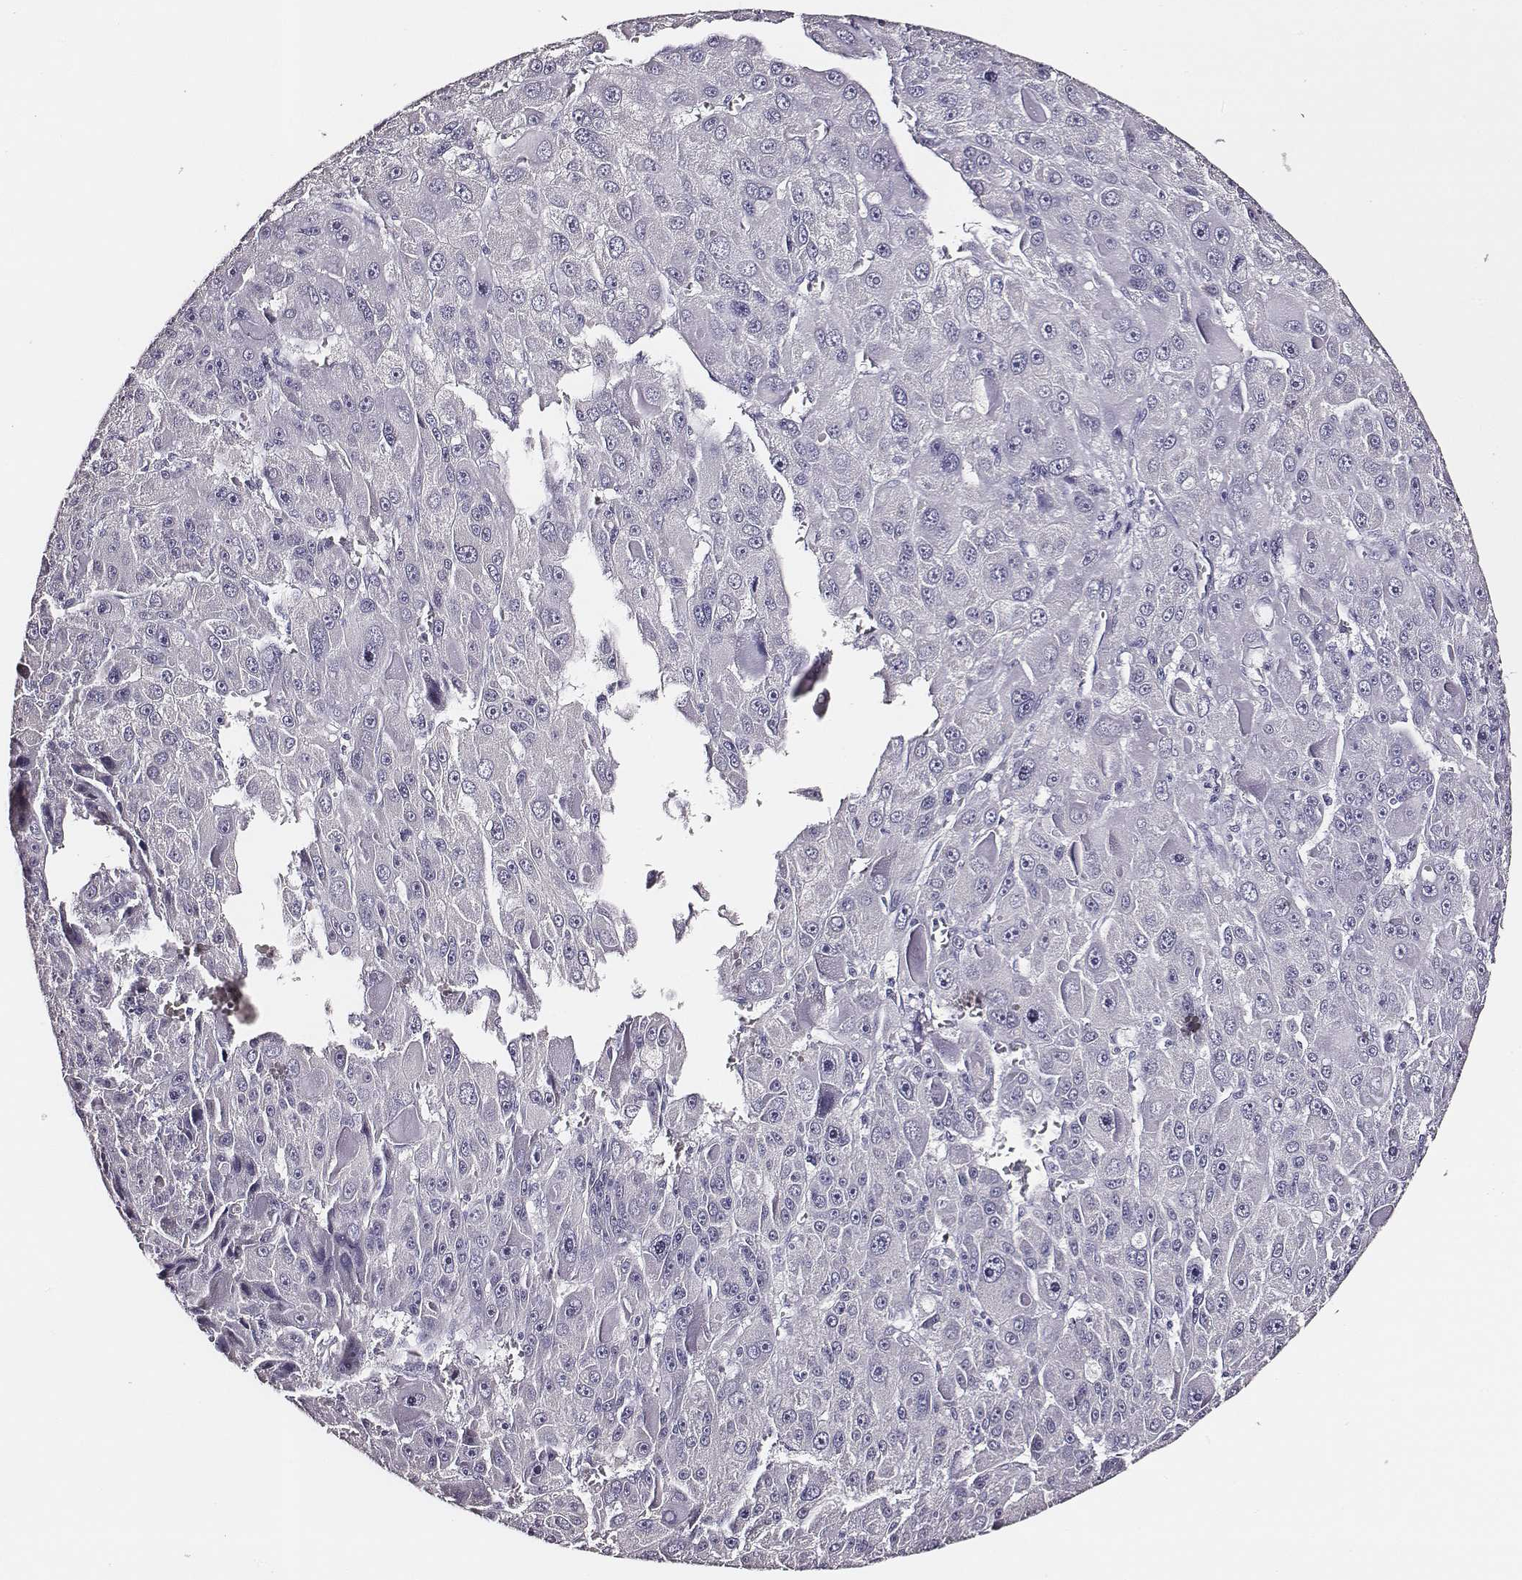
{"staining": {"intensity": "negative", "quantity": "none", "location": "none"}, "tissue": "liver cancer", "cell_type": "Tumor cells", "image_type": "cancer", "snomed": [{"axis": "morphology", "description": "Carcinoma, Hepatocellular, NOS"}, {"axis": "topography", "description": "Liver"}], "caption": "There is no significant positivity in tumor cells of hepatocellular carcinoma (liver). The staining was performed using DAB (3,3'-diaminobenzidine) to visualize the protein expression in brown, while the nuclei were stained in blue with hematoxylin (Magnification: 20x).", "gene": "DPEP1", "patient": {"sex": "male", "age": 76}}